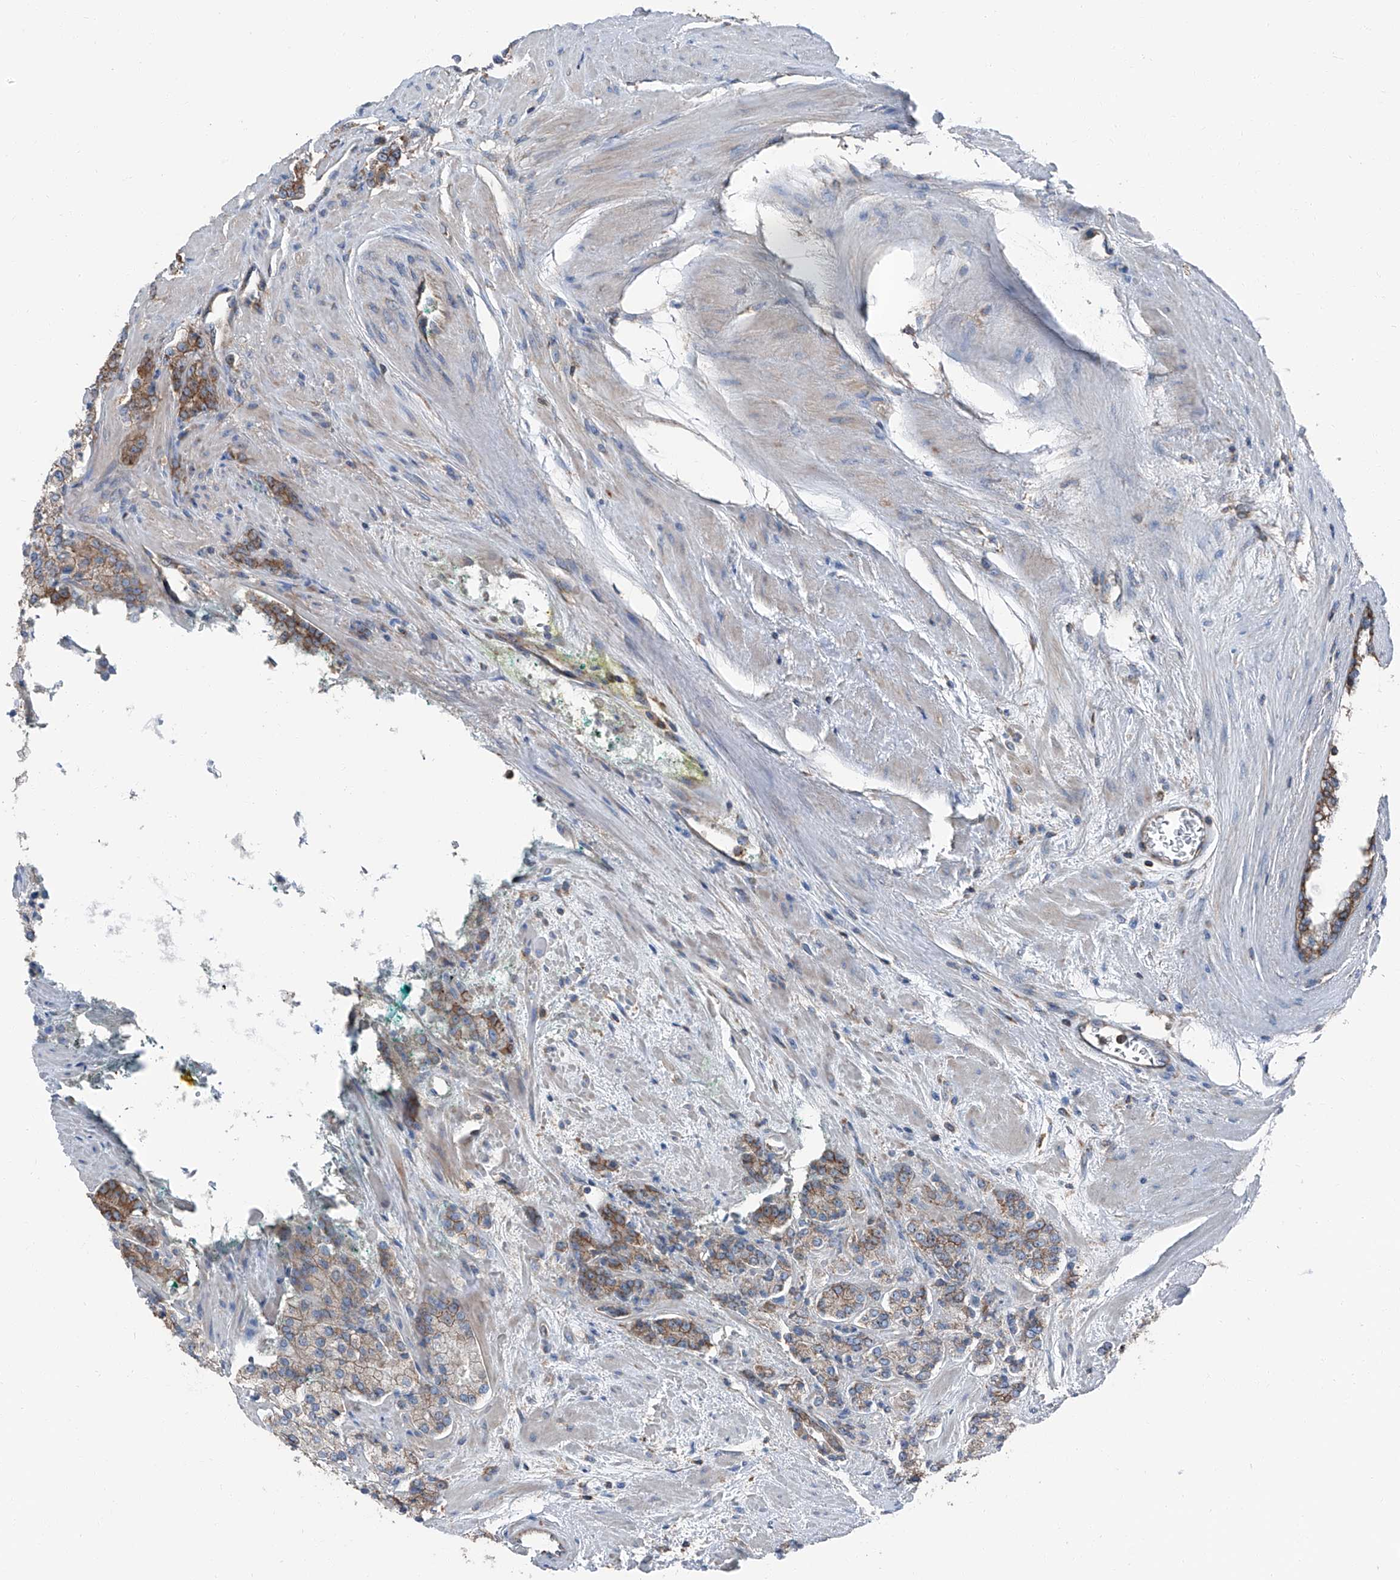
{"staining": {"intensity": "moderate", "quantity": ">75%", "location": "cytoplasmic/membranous"}, "tissue": "prostate cancer", "cell_type": "Tumor cells", "image_type": "cancer", "snomed": [{"axis": "morphology", "description": "Adenocarcinoma, High grade"}, {"axis": "topography", "description": "Prostate"}], "caption": "IHC (DAB (3,3'-diaminobenzidine)) staining of human prostate high-grade adenocarcinoma demonstrates moderate cytoplasmic/membranous protein positivity in about >75% of tumor cells. Nuclei are stained in blue.", "gene": "GPR142", "patient": {"sex": "male", "age": 71}}